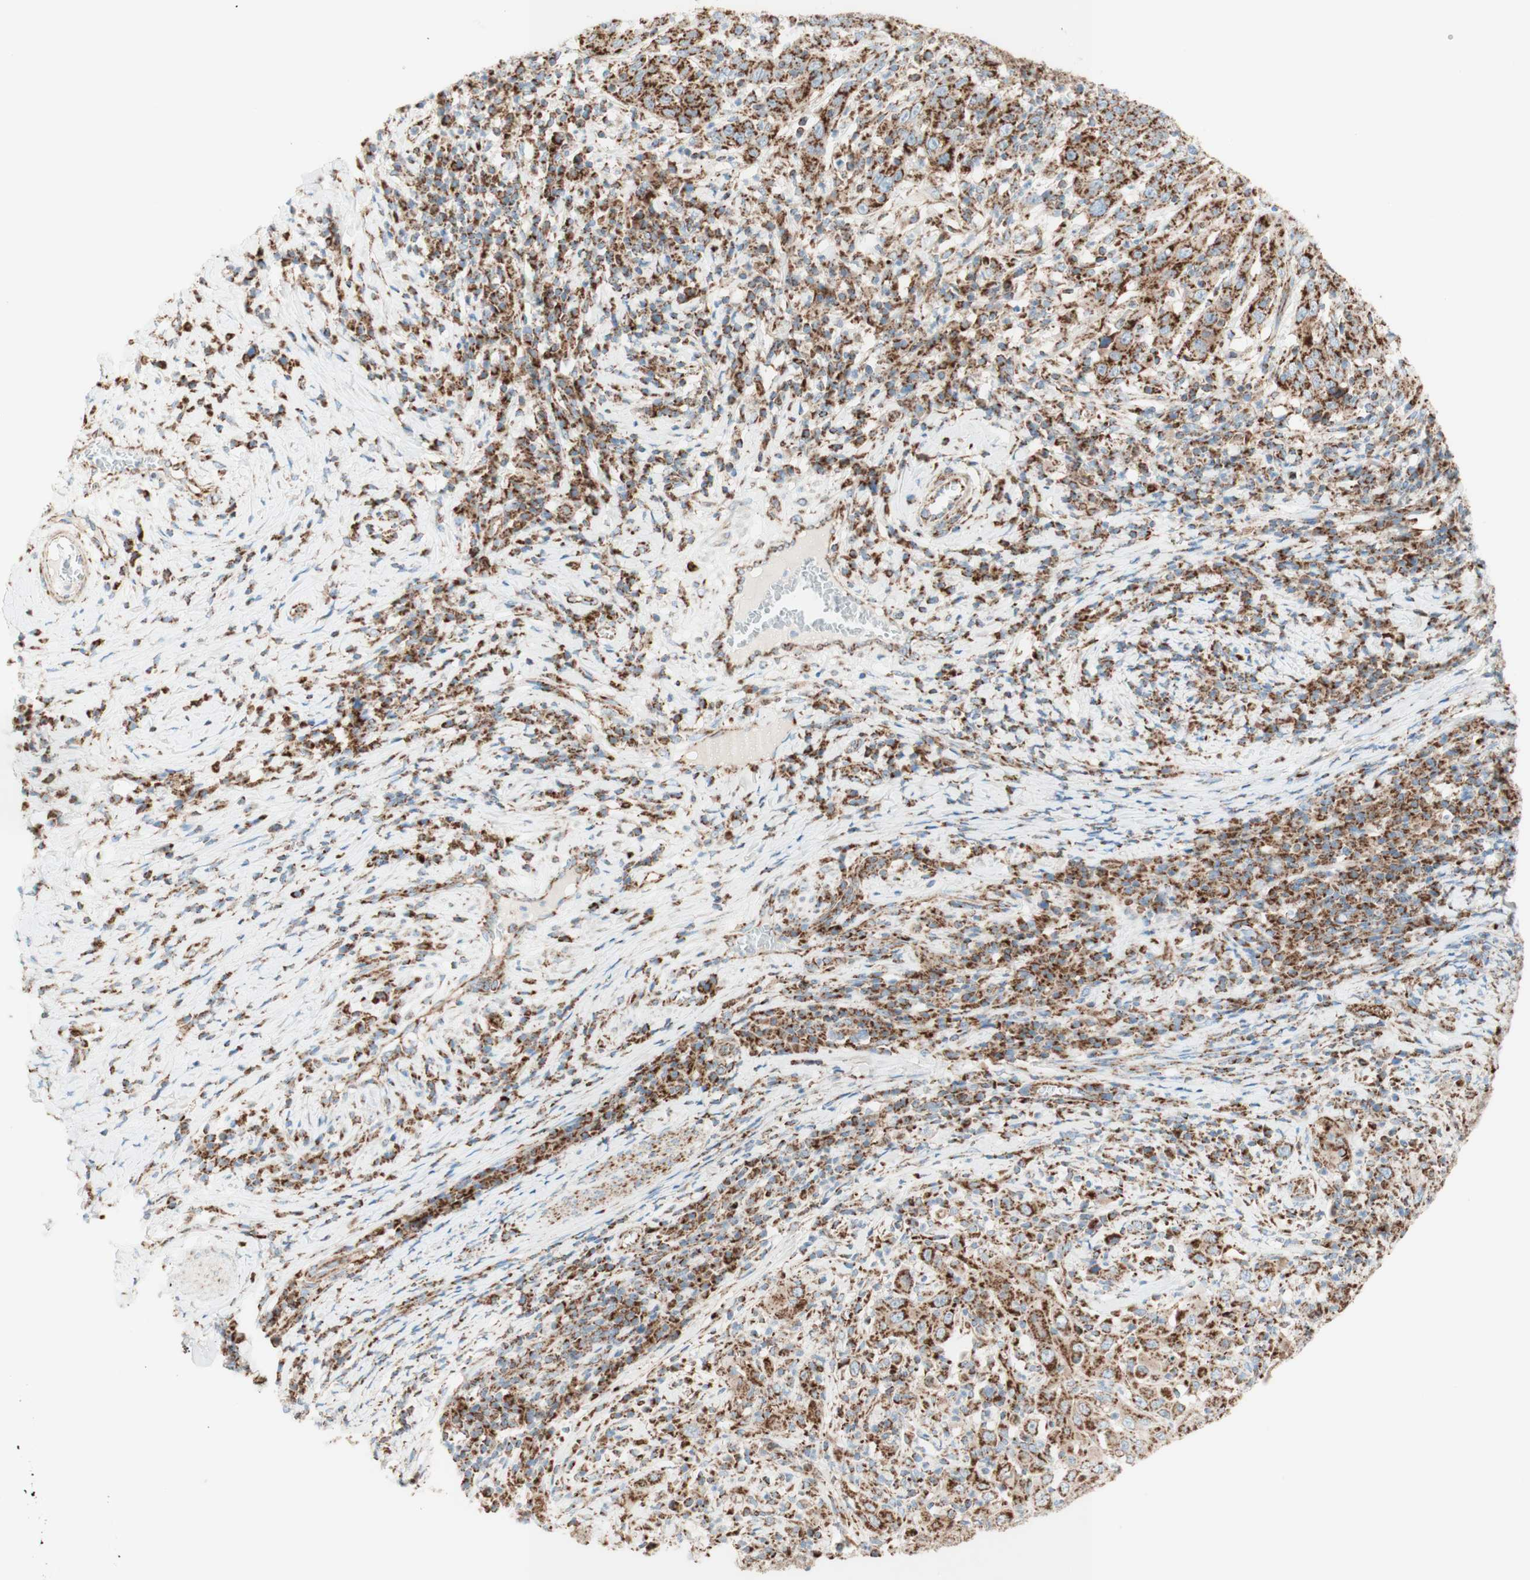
{"staining": {"intensity": "strong", "quantity": ">75%", "location": "cytoplasmic/membranous"}, "tissue": "cervical cancer", "cell_type": "Tumor cells", "image_type": "cancer", "snomed": [{"axis": "morphology", "description": "Squamous cell carcinoma, NOS"}, {"axis": "topography", "description": "Cervix"}], "caption": "A brown stain highlights strong cytoplasmic/membranous expression of a protein in squamous cell carcinoma (cervical) tumor cells.", "gene": "TOMM20", "patient": {"sex": "female", "age": 46}}